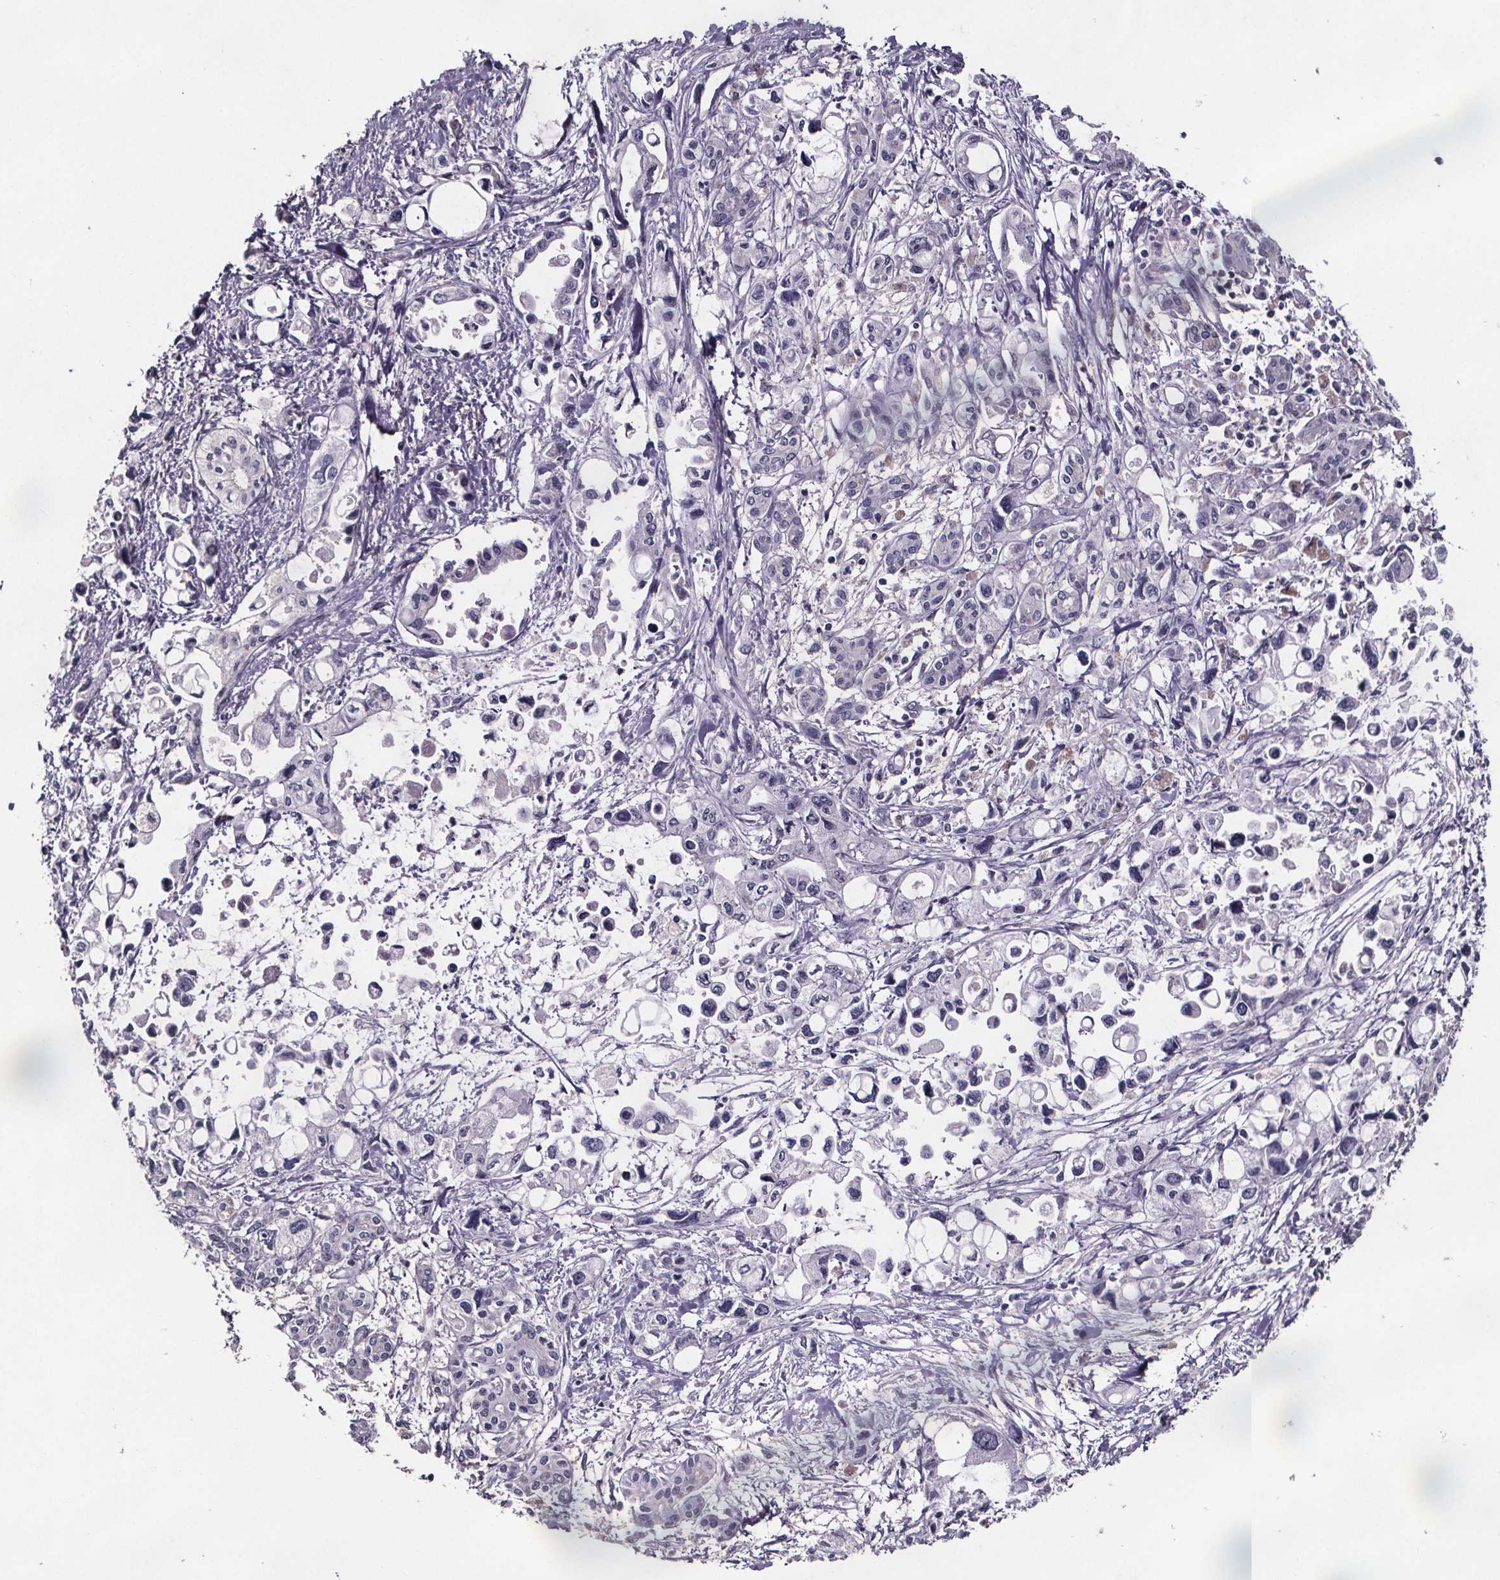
{"staining": {"intensity": "negative", "quantity": "none", "location": "none"}, "tissue": "pancreatic cancer", "cell_type": "Tumor cells", "image_type": "cancer", "snomed": [{"axis": "morphology", "description": "Adenocarcinoma, NOS"}, {"axis": "topography", "description": "Pancreas"}], "caption": "IHC micrograph of human pancreatic adenocarcinoma stained for a protein (brown), which demonstrates no expression in tumor cells.", "gene": "AR", "patient": {"sex": "female", "age": 61}}